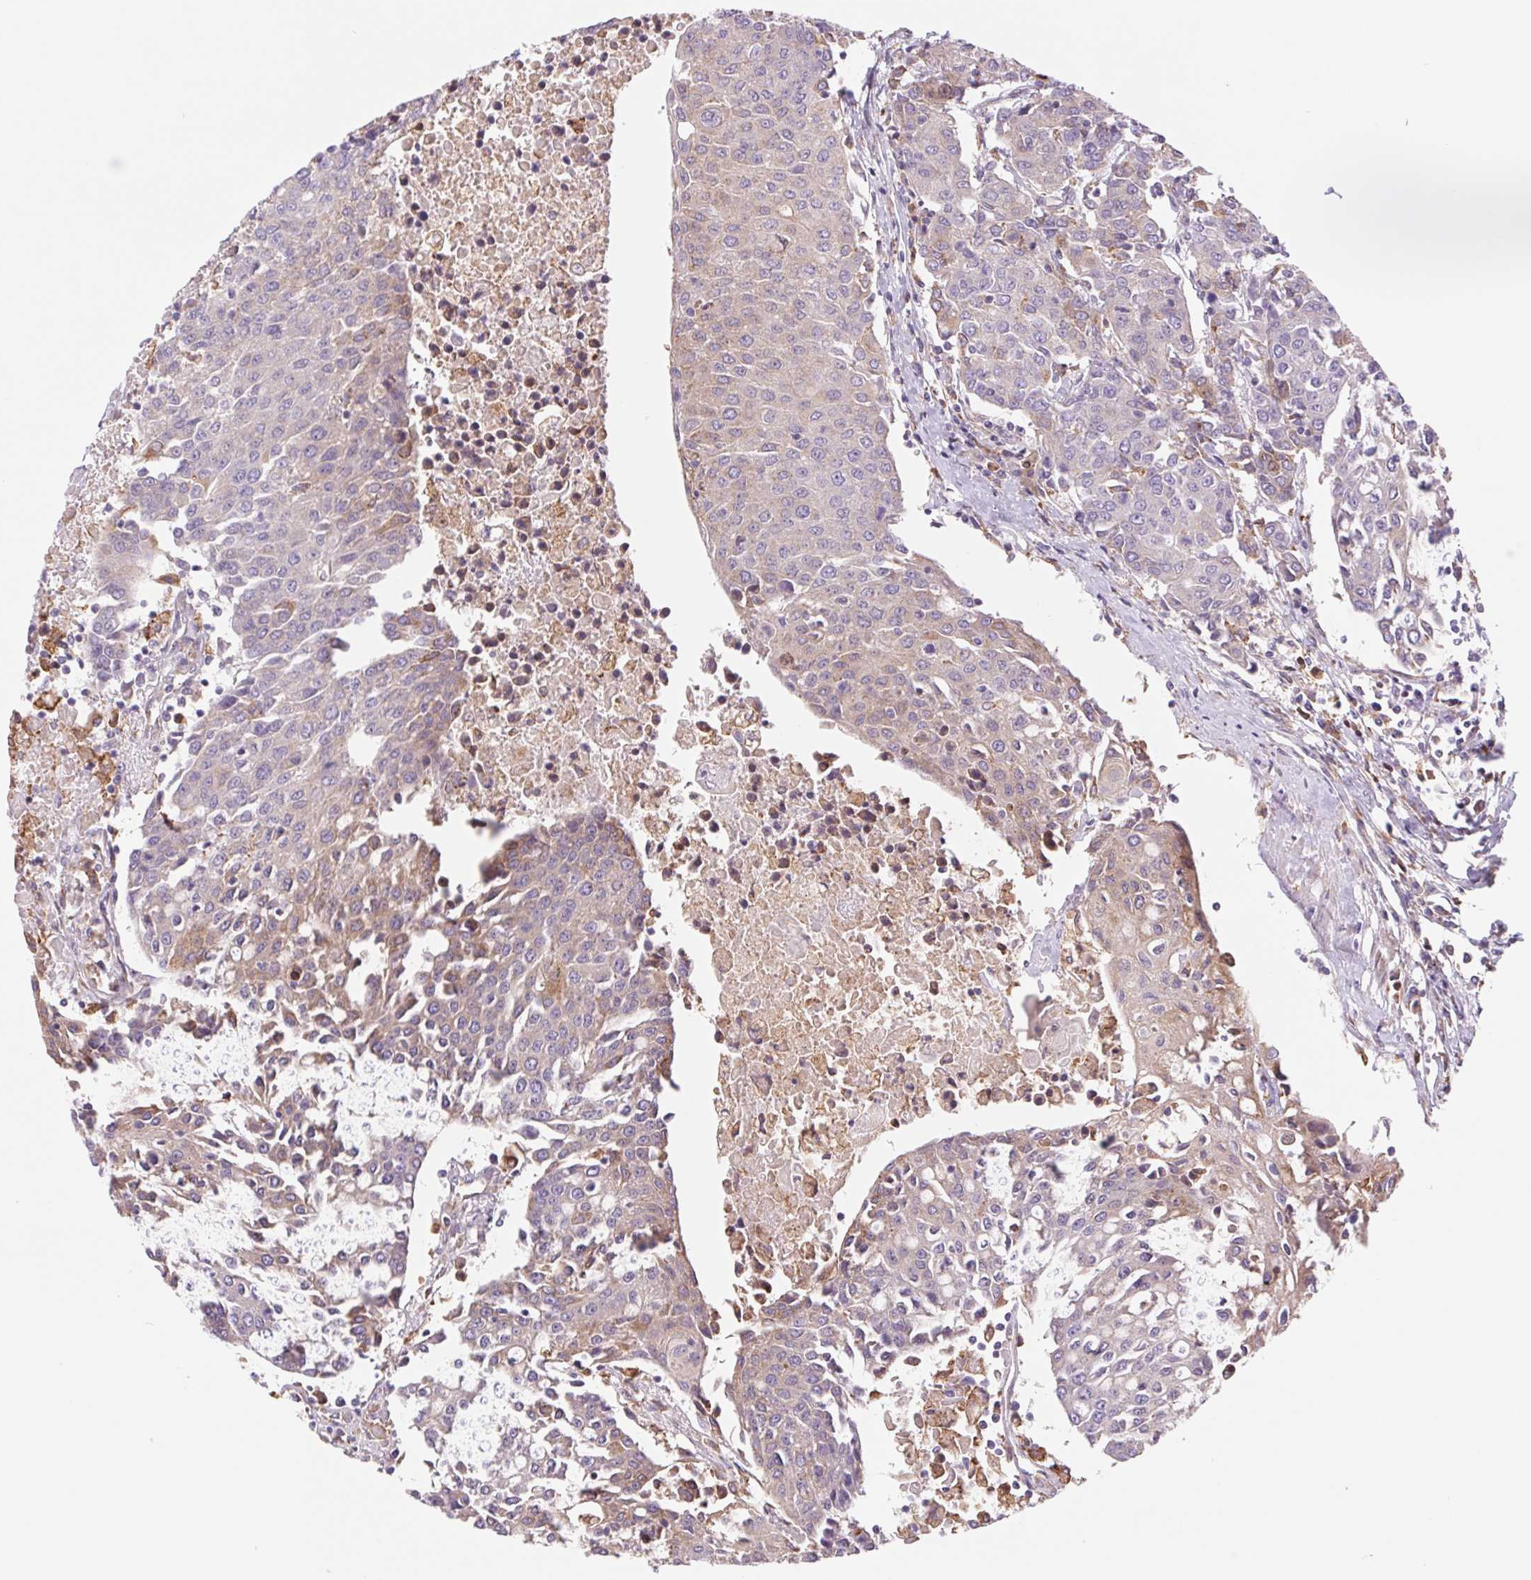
{"staining": {"intensity": "weak", "quantity": "<25%", "location": "cytoplasmic/membranous"}, "tissue": "urothelial cancer", "cell_type": "Tumor cells", "image_type": "cancer", "snomed": [{"axis": "morphology", "description": "Urothelial carcinoma, High grade"}, {"axis": "topography", "description": "Urinary bladder"}], "caption": "Protein analysis of urothelial cancer reveals no significant staining in tumor cells.", "gene": "KLHL20", "patient": {"sex": "female", "age": 85}}